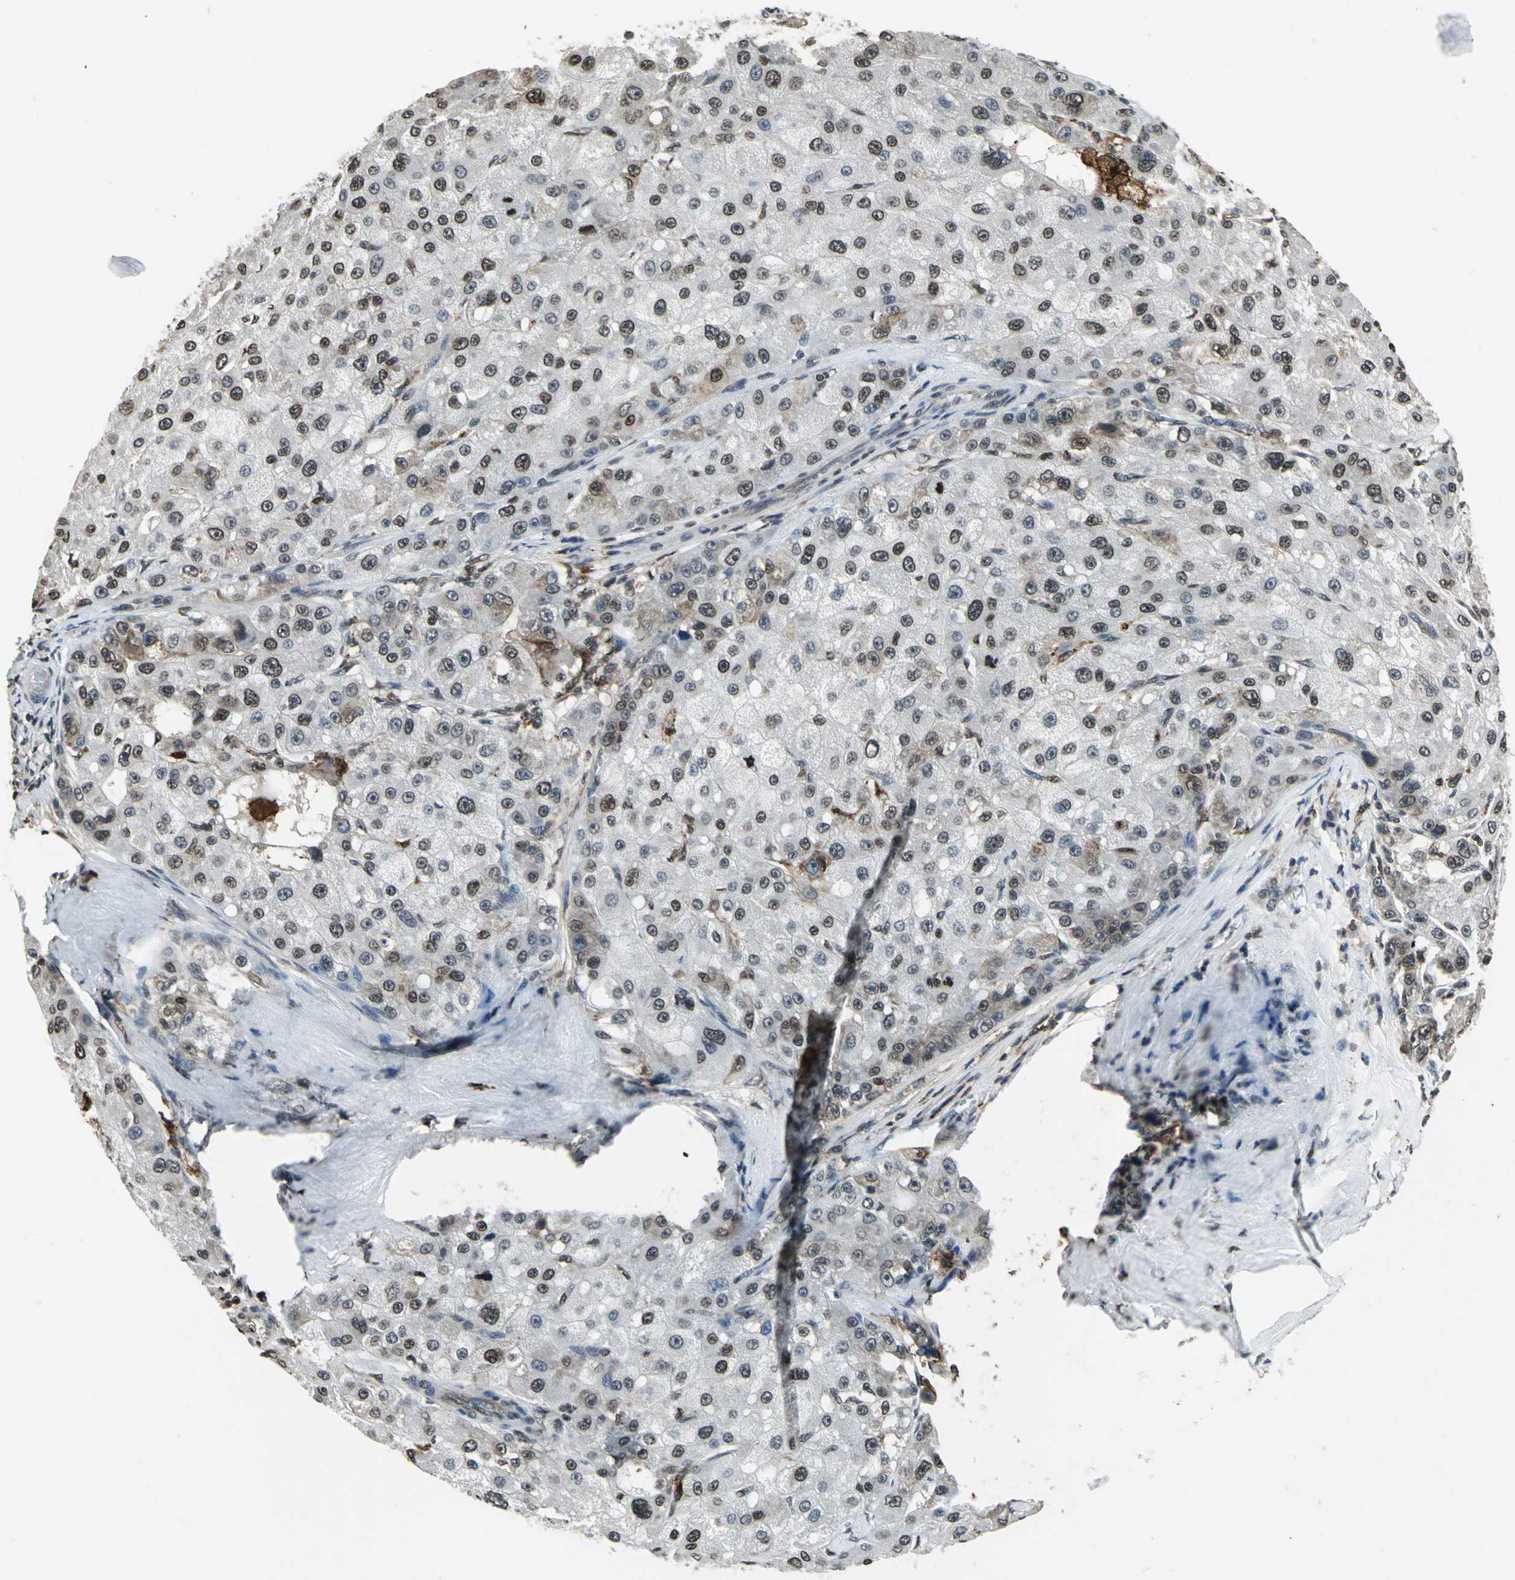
{"staining": {"intensity": "weak", "quantity": "25%-75%", "location": "cytoplasmic/membranous,nuclear"}, "tissue": "liver cancer", "cell_type": "Tumor cells", "image_type": "cancer", "snomed": [{"axis": "morphology", "description": "Carcinoma, Hepatocellular, NOS"}, {"axis": "topography", "description": "Liver"}], "caption": "Immunohistochemistry (IHC) of liver cancer (hepatocellular carcinoma) exhibits low levels of weak cytoplasmic/membranous and nuclear expression in approximately 25%-75% of tumor cells.", "gene": "LGALS3", "patient": {"sex": "male", "age": 80}}